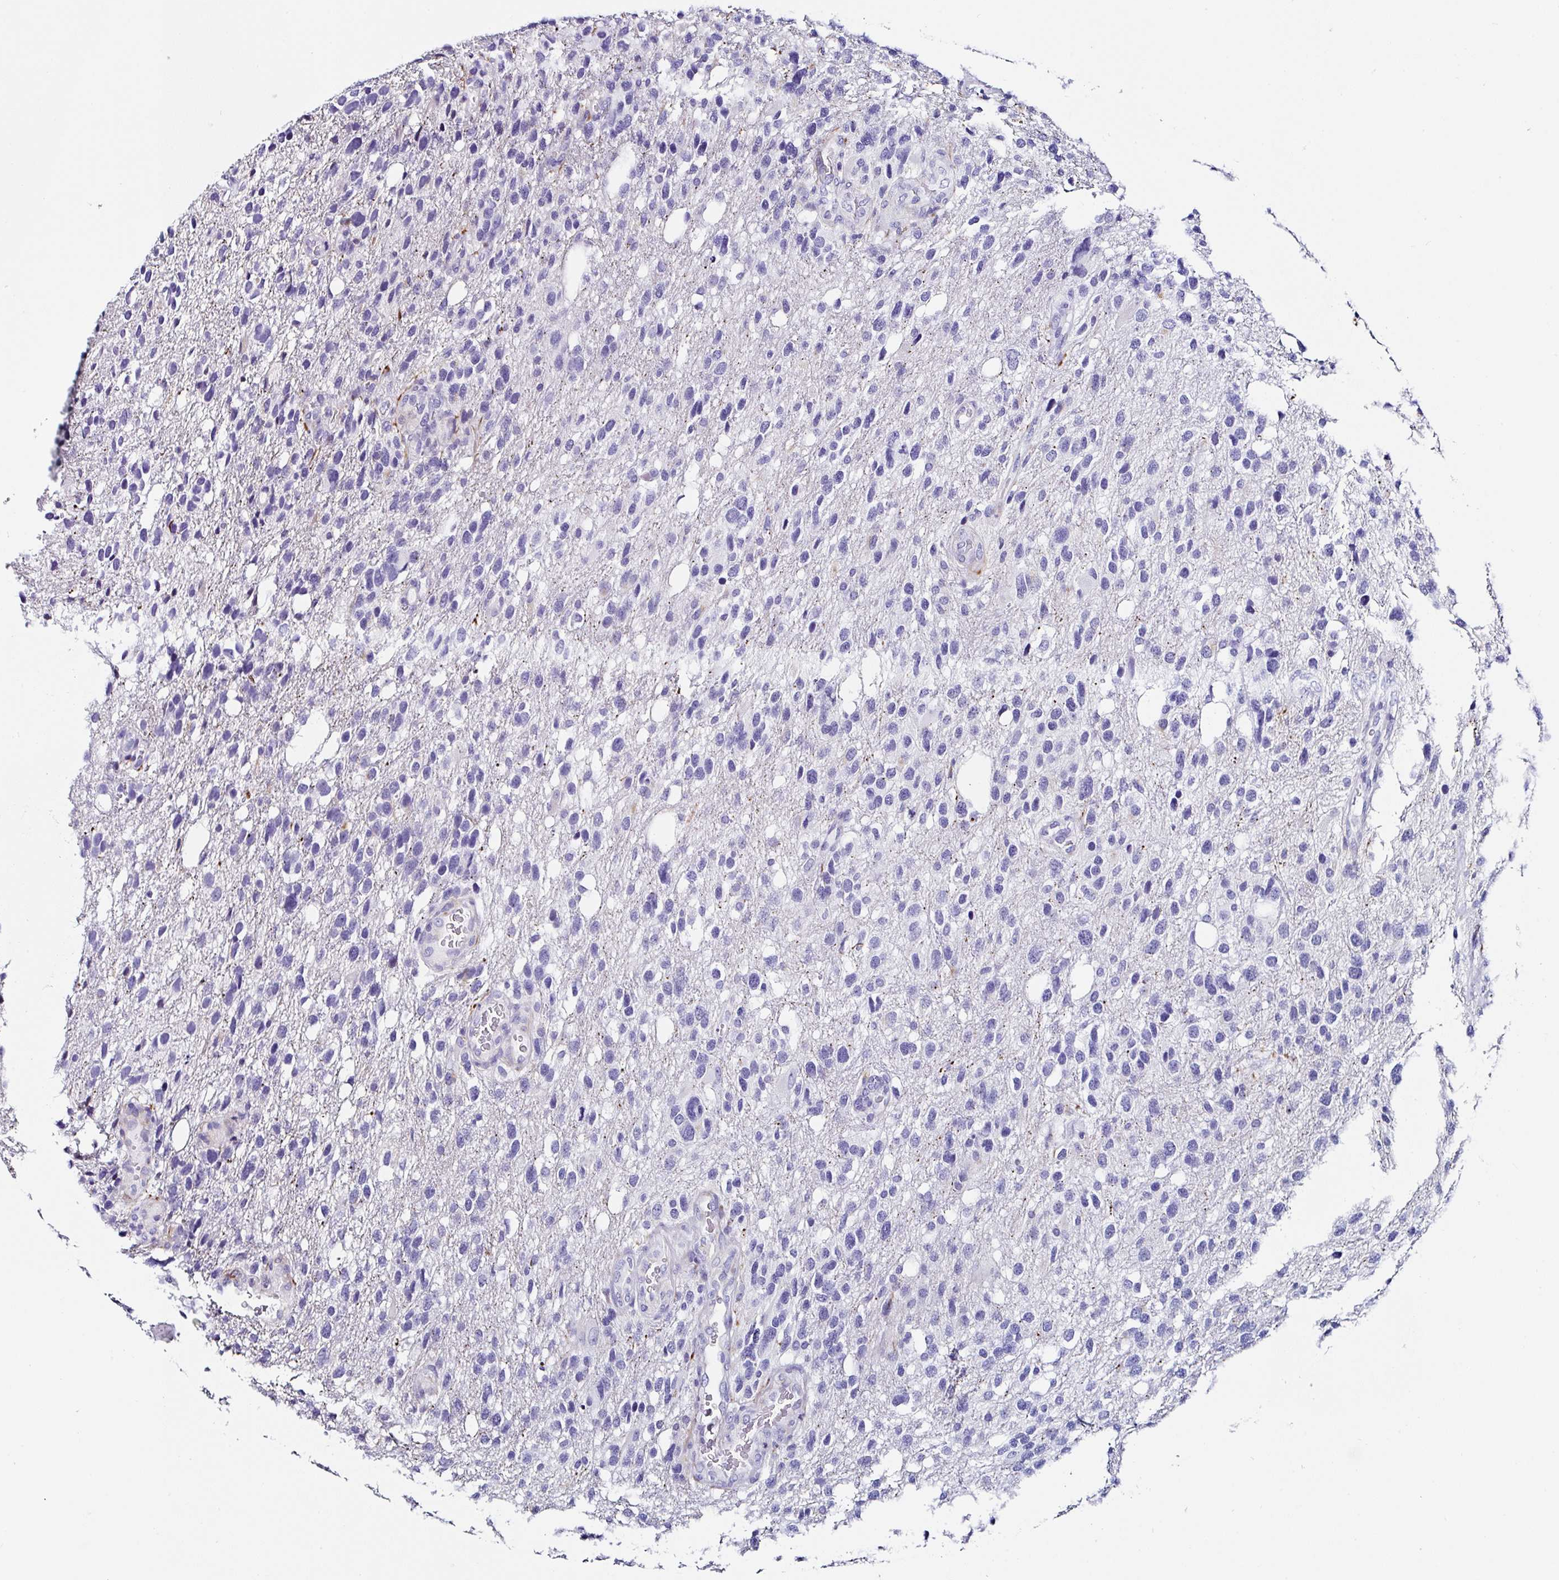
{"staining": {"intensity": "negative", "quantity": "none", "location": "none"}, "tissue": "glioma", "cell_type": "Tumor cells", "image_type": "cancer", "snomed": [{"axis": "morphology", "description": "Glioma, malignant, High grade"}, {"axis": "topography", "description": "Brain"}], "caption": "Glioma was stained to show a protein in brown. There is no significant positivity in tumor cells. Brightfield microscopy of IHC stained with DAB (brown) and hematoxylin (blue), captured at high magnification.", "gene": "TMPRSS11E", "patient": {"sex": "female", "age": 58}}